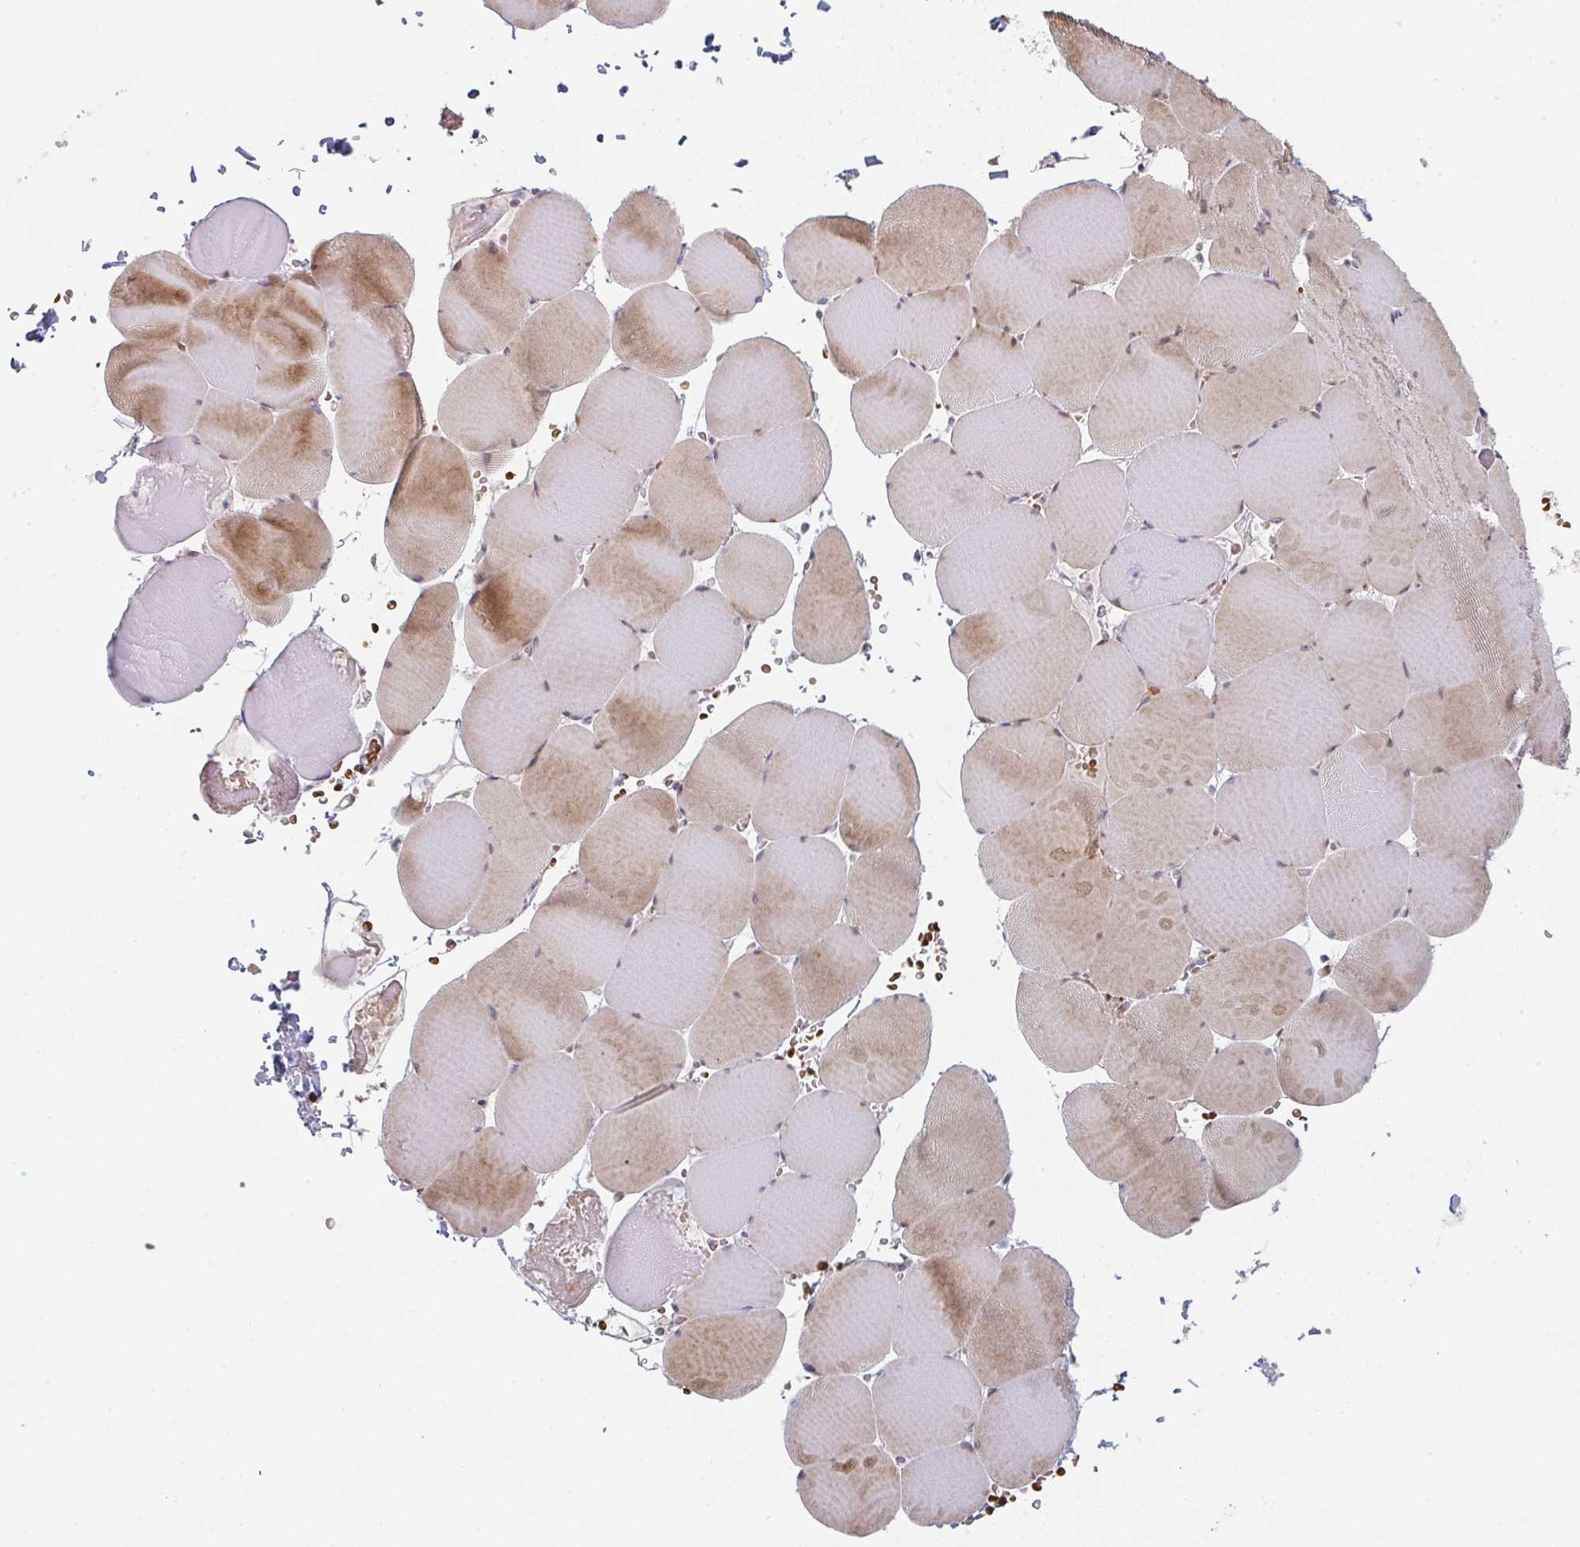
{"staining": {"intensity": "weak", "quantity": "25%-75%", "location": "cytoplasmic/membranous"}, "tissue": "skeletal muscle", "cell_type": "Myocytes", "image_type": "normal", "snomed": [{"axis": "morphology", "description": "Normal tissue, NOS"}, {"axis": "topography", "description": "Skeletal muscle"}, {"axis": "topography", "description": "Head-Neck"}], "caption": "This histopathology image shows immunohistochemistry (IHC) staining of unremarkable human skeletal muscle, with low weak cytoplasmic/membranous positivity in about 25%-75% of myocytes.", "gene": "ZNF526", "patient": {"sex": "male", "age": 66}}